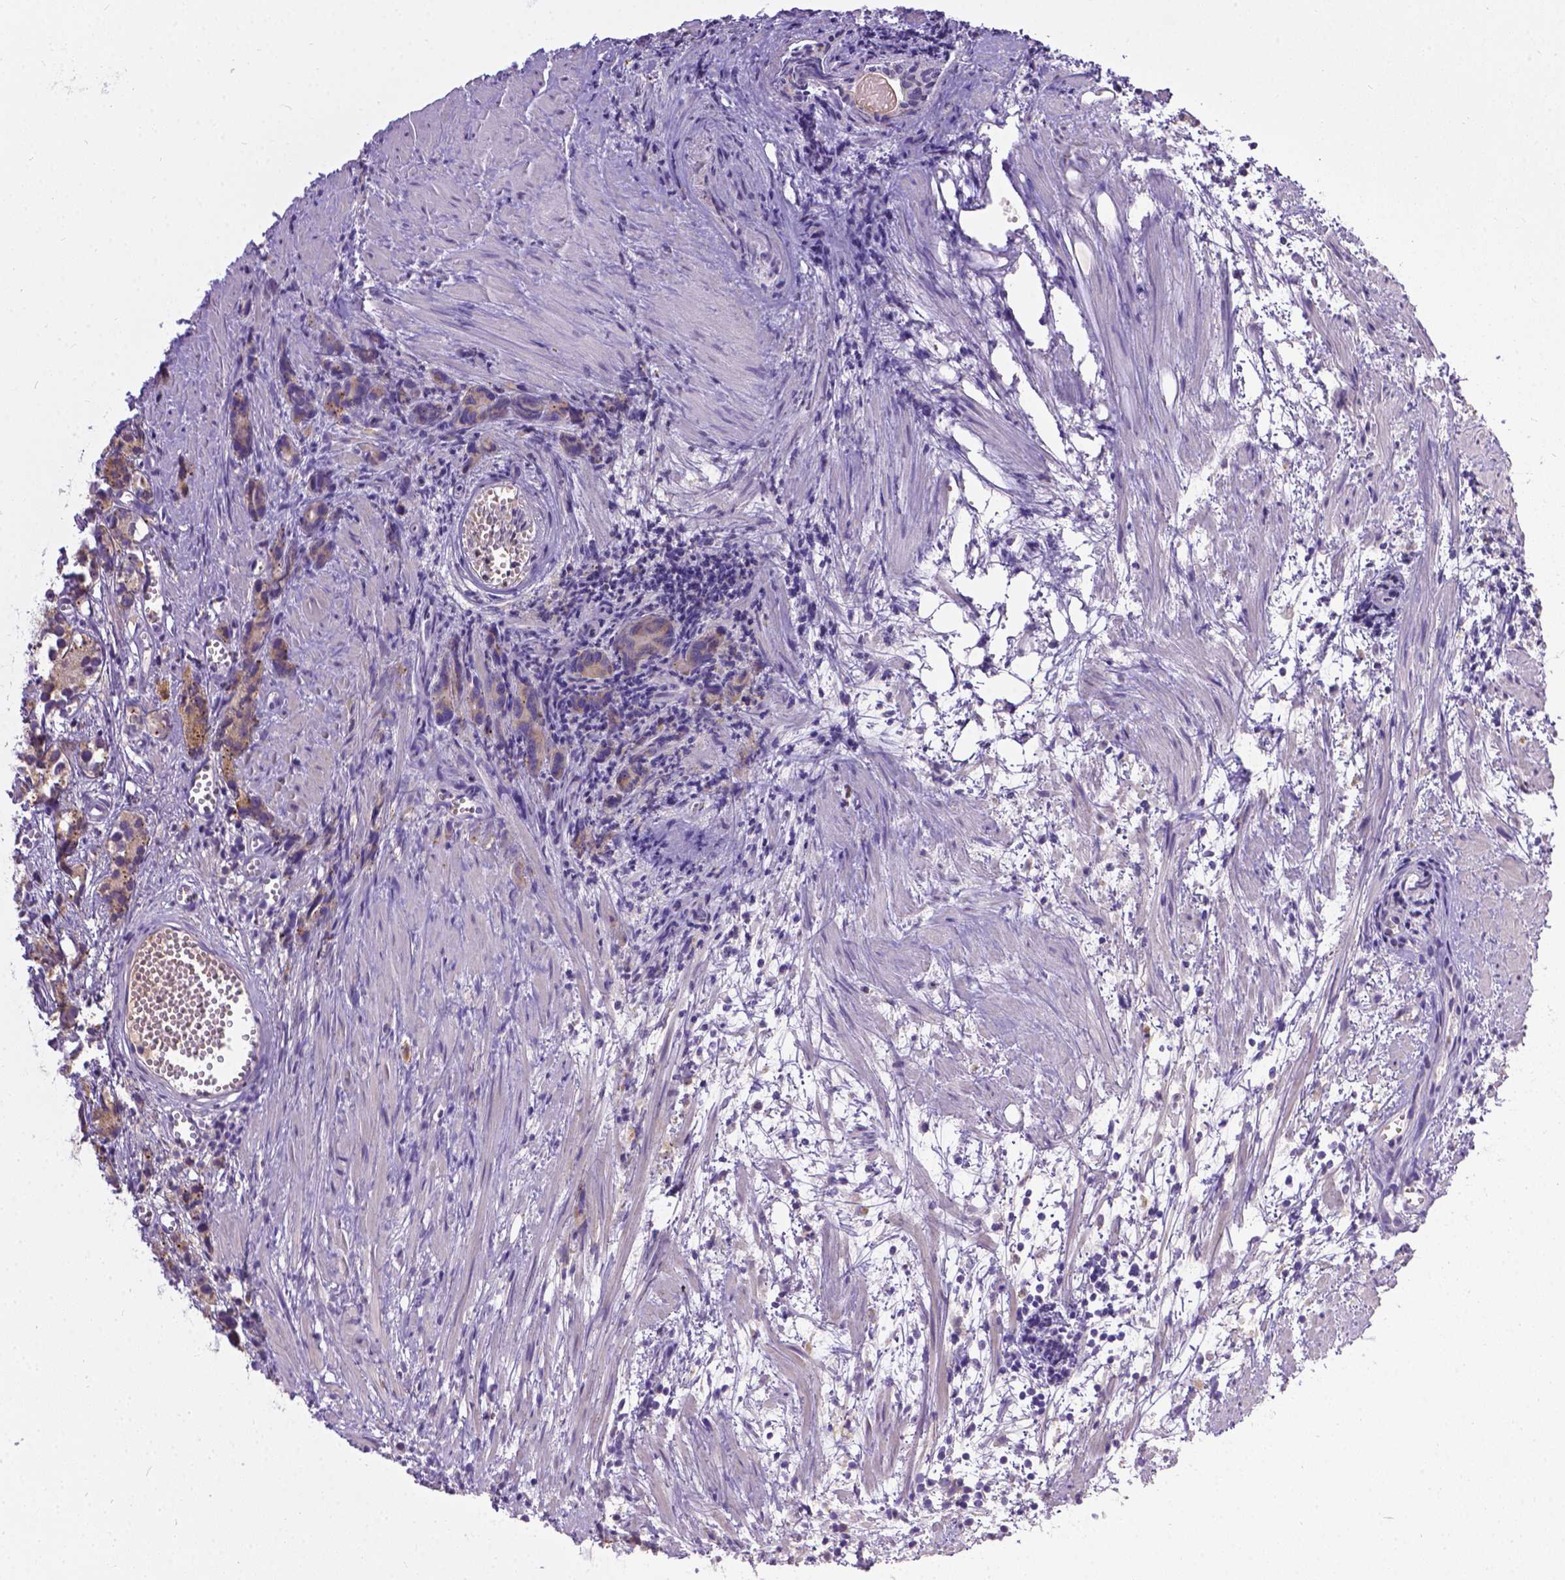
{"staining": {"intensity": "moderate", "quantity": "<25%", "location": "cytoplasmic/membranous"}, "tissue": "prostate cancer", "cell_type": "Tumor cells", "image_type": "cancer", "snomed": [{"axis": "morphology", "description": "Adenocarcinoma, High grade"}, {"axis": "topography", "description": "Prostate"}], "caption": "Immunohistochemistry (IHC) image of prostate cancer (adenocarcinoma (high-grade)) stained for a protein (brown), which displays low levels of moderate cytoplasmic/membranous expression in approximately <25% of tumor cells.", "gene": "TM4SF18", "patient": {"sex": "male", "age": 77}}